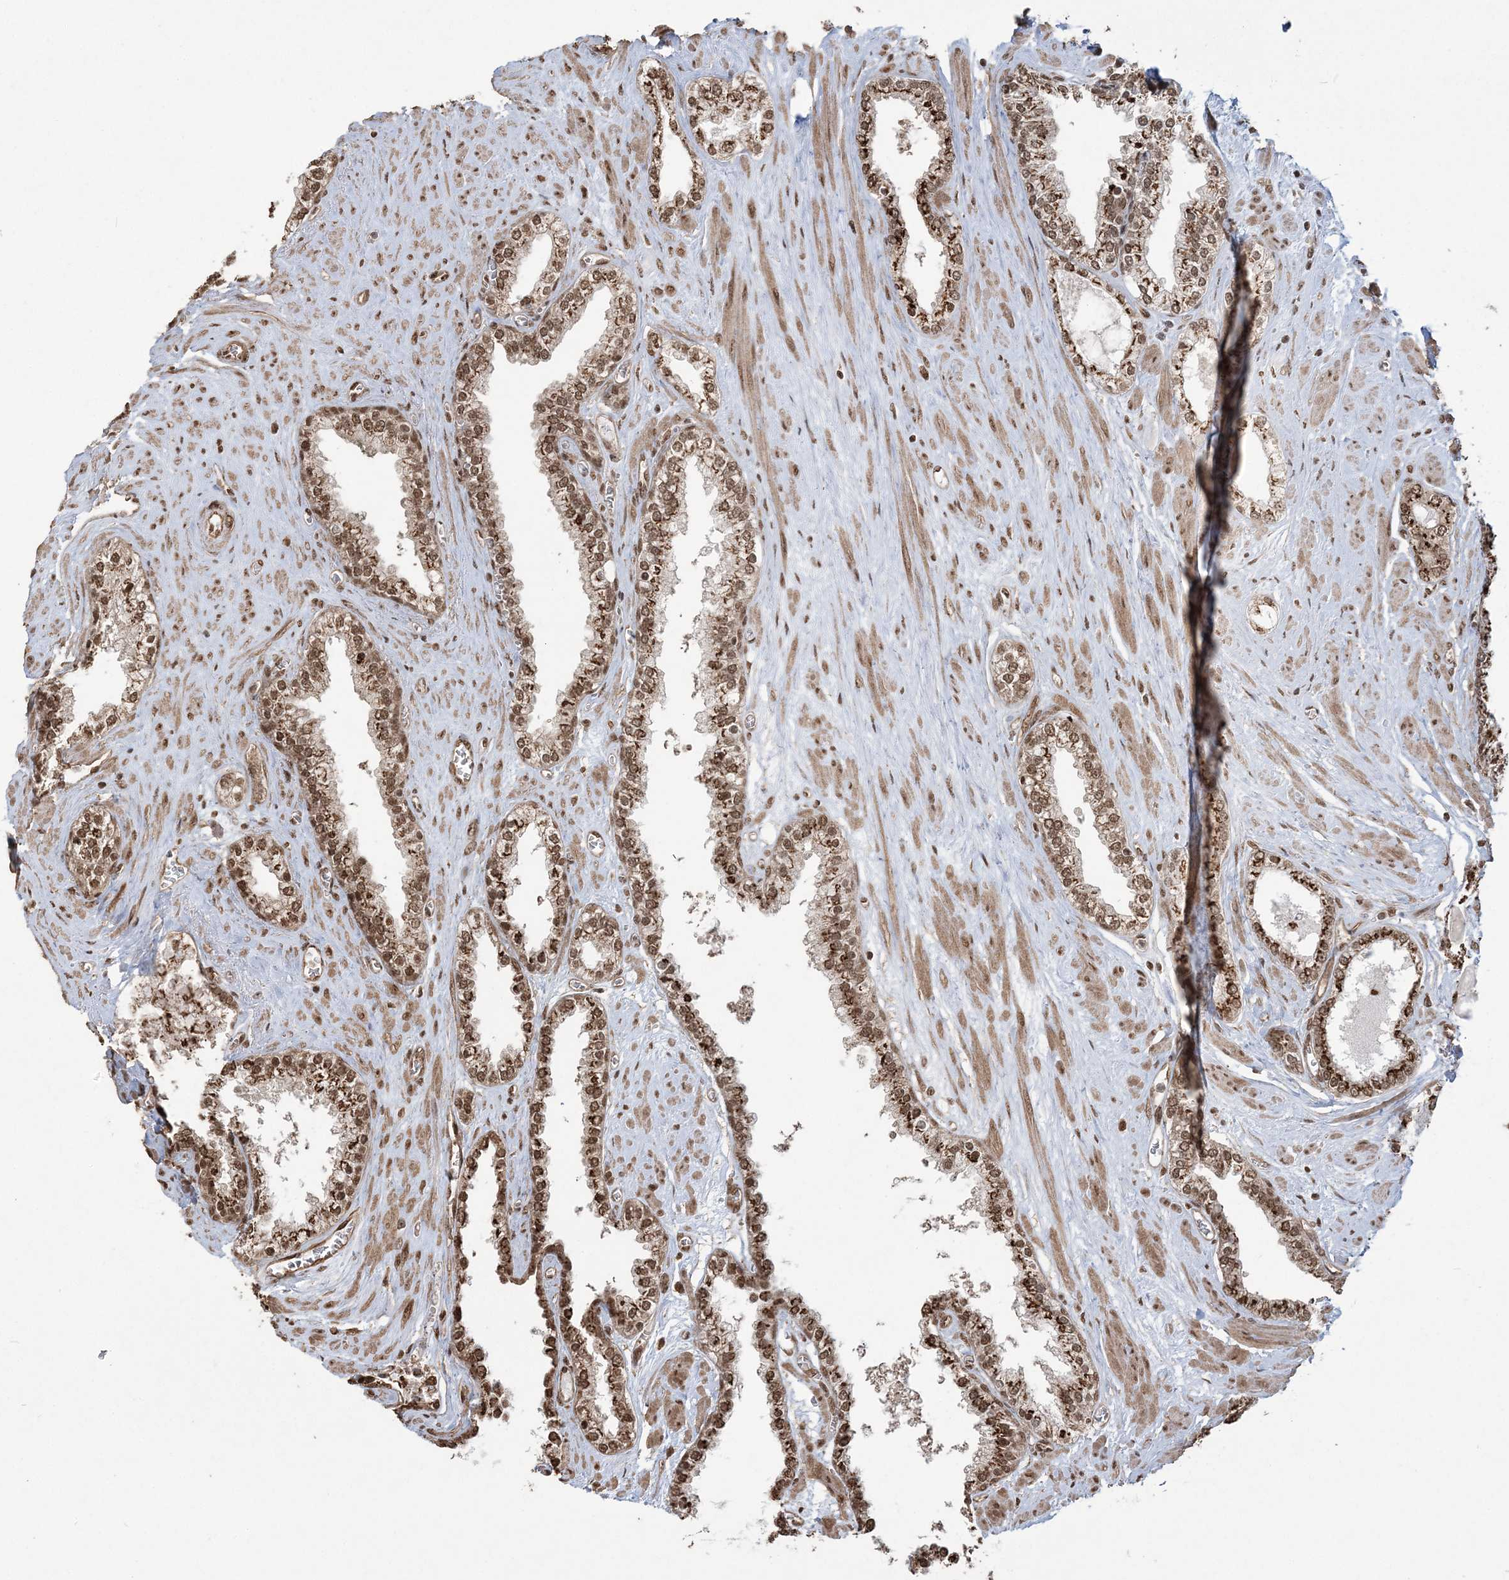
{"staining": {"intensity": "strong", "quantity": ">75%", "location": "cytoplasmic/membranous,nuclear"}, "tissue": "prostate cancer", "cell_type": "Tumor cells", "image_type": "cancer", "snomed": [{"axis": "morphology", "description": "Adenocarcinoma, Low grade"}, {"axis": "topography", "description": "Prostate"}], "caption": "Brown immunohistochemical staining in prostate cancer reveals strong cytoplasmic/membranous and nuclear expression in about >75% of tumor cells.", "gene": "ZNF839", "patient": {"sex": "male", "age": 62}}